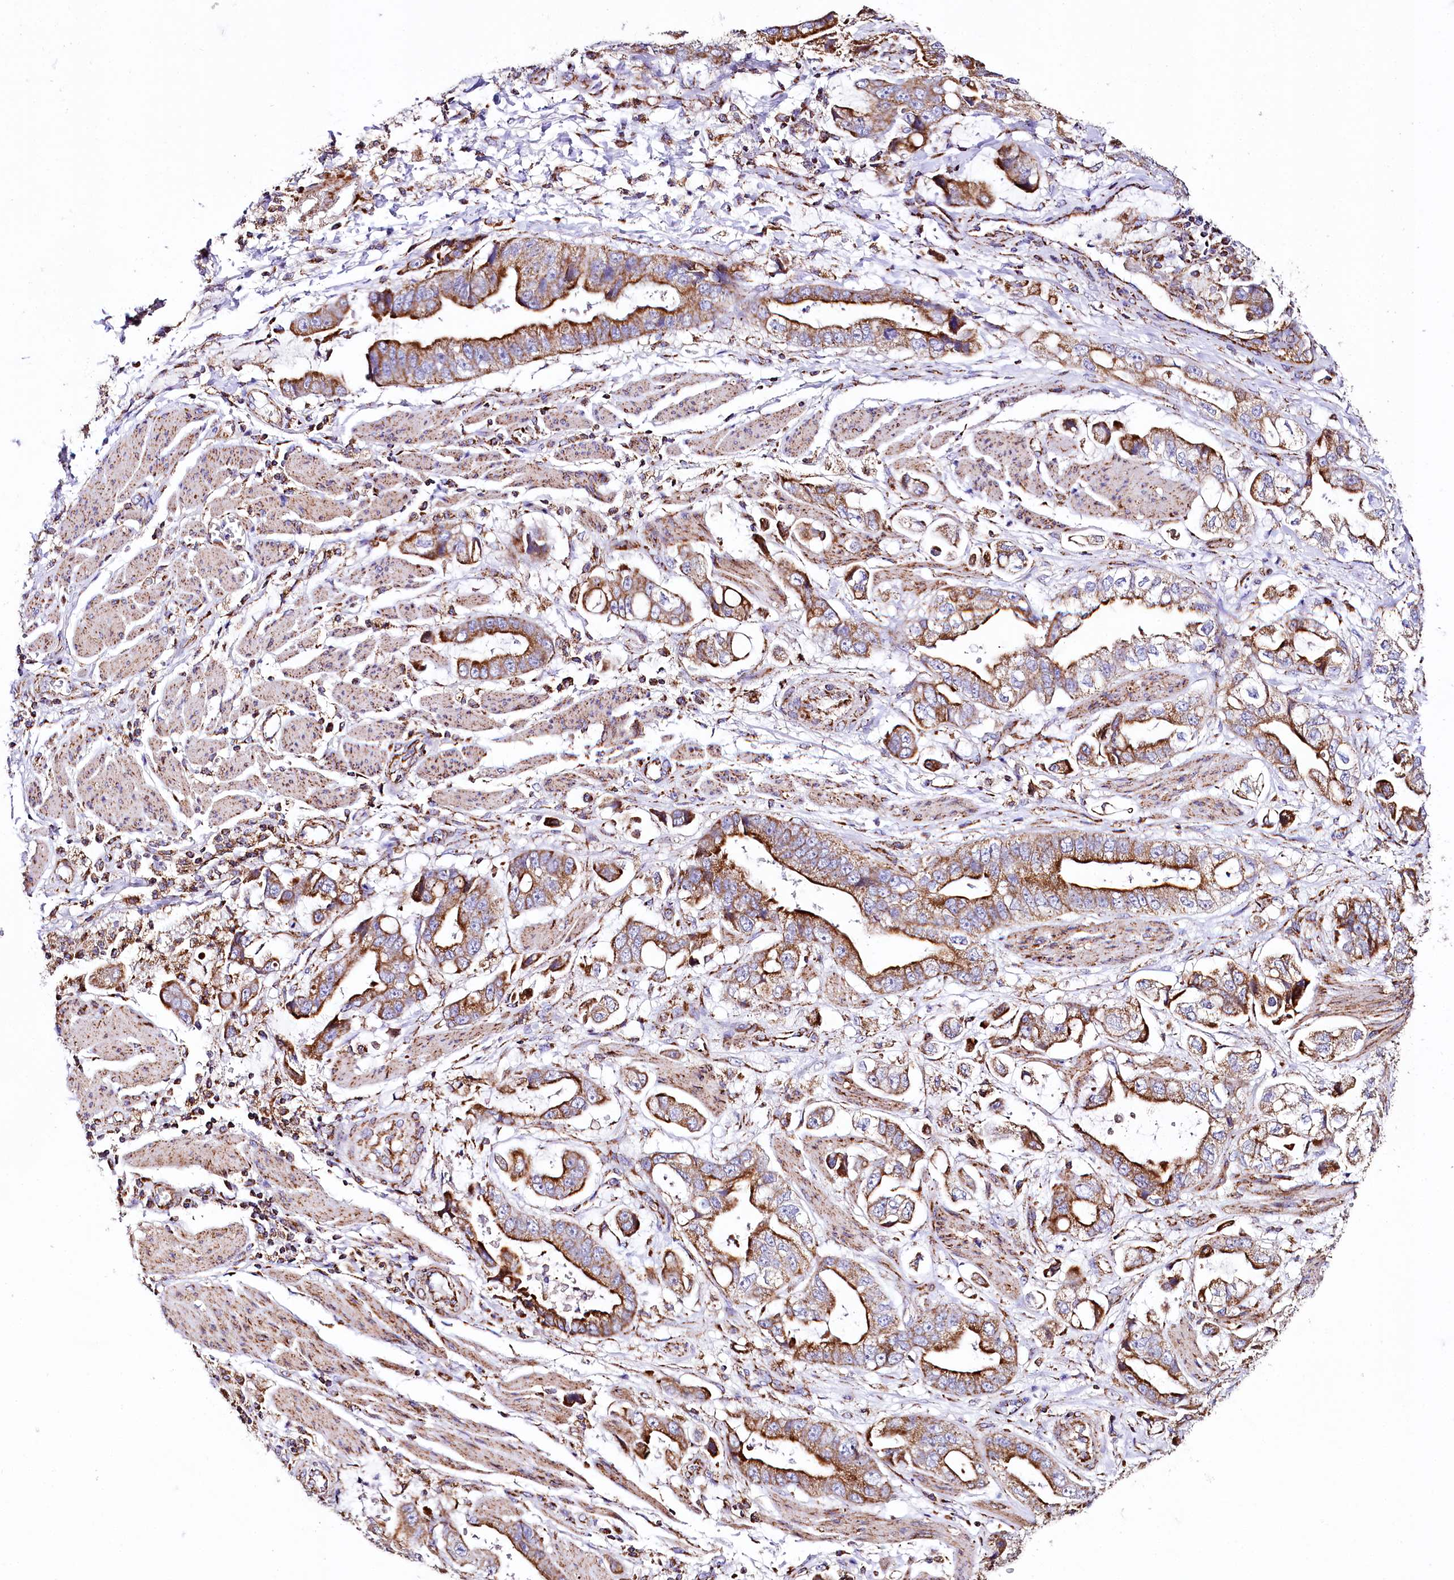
{"staining": {"intensity": "strong", "quantity": ">75%", "location": "cytoplasmic/membranous"}, "tissue": "stomach cancer", "cell_type": "Tumor cells", "image_type": "cancer", "snomed": [{"axis": "morphology", "description": "Adenocarcinoma, NOS"}, {"axis": "topography", "description": "Stomach"}], "caption": "A histopathology image of stomach cancer stained for a protein demonstrates strong cytoplasmic/membranous brown staining in tumor cells. The staining was performed using DAB (3,3'-diaminobenzidine) to visualize the protein expression in brown, while the nuclei were stained in blue with hematoxylin (Magnification: 20x).", "gene": "APLP2", "patient": {"sex": "male", "age": 62}}